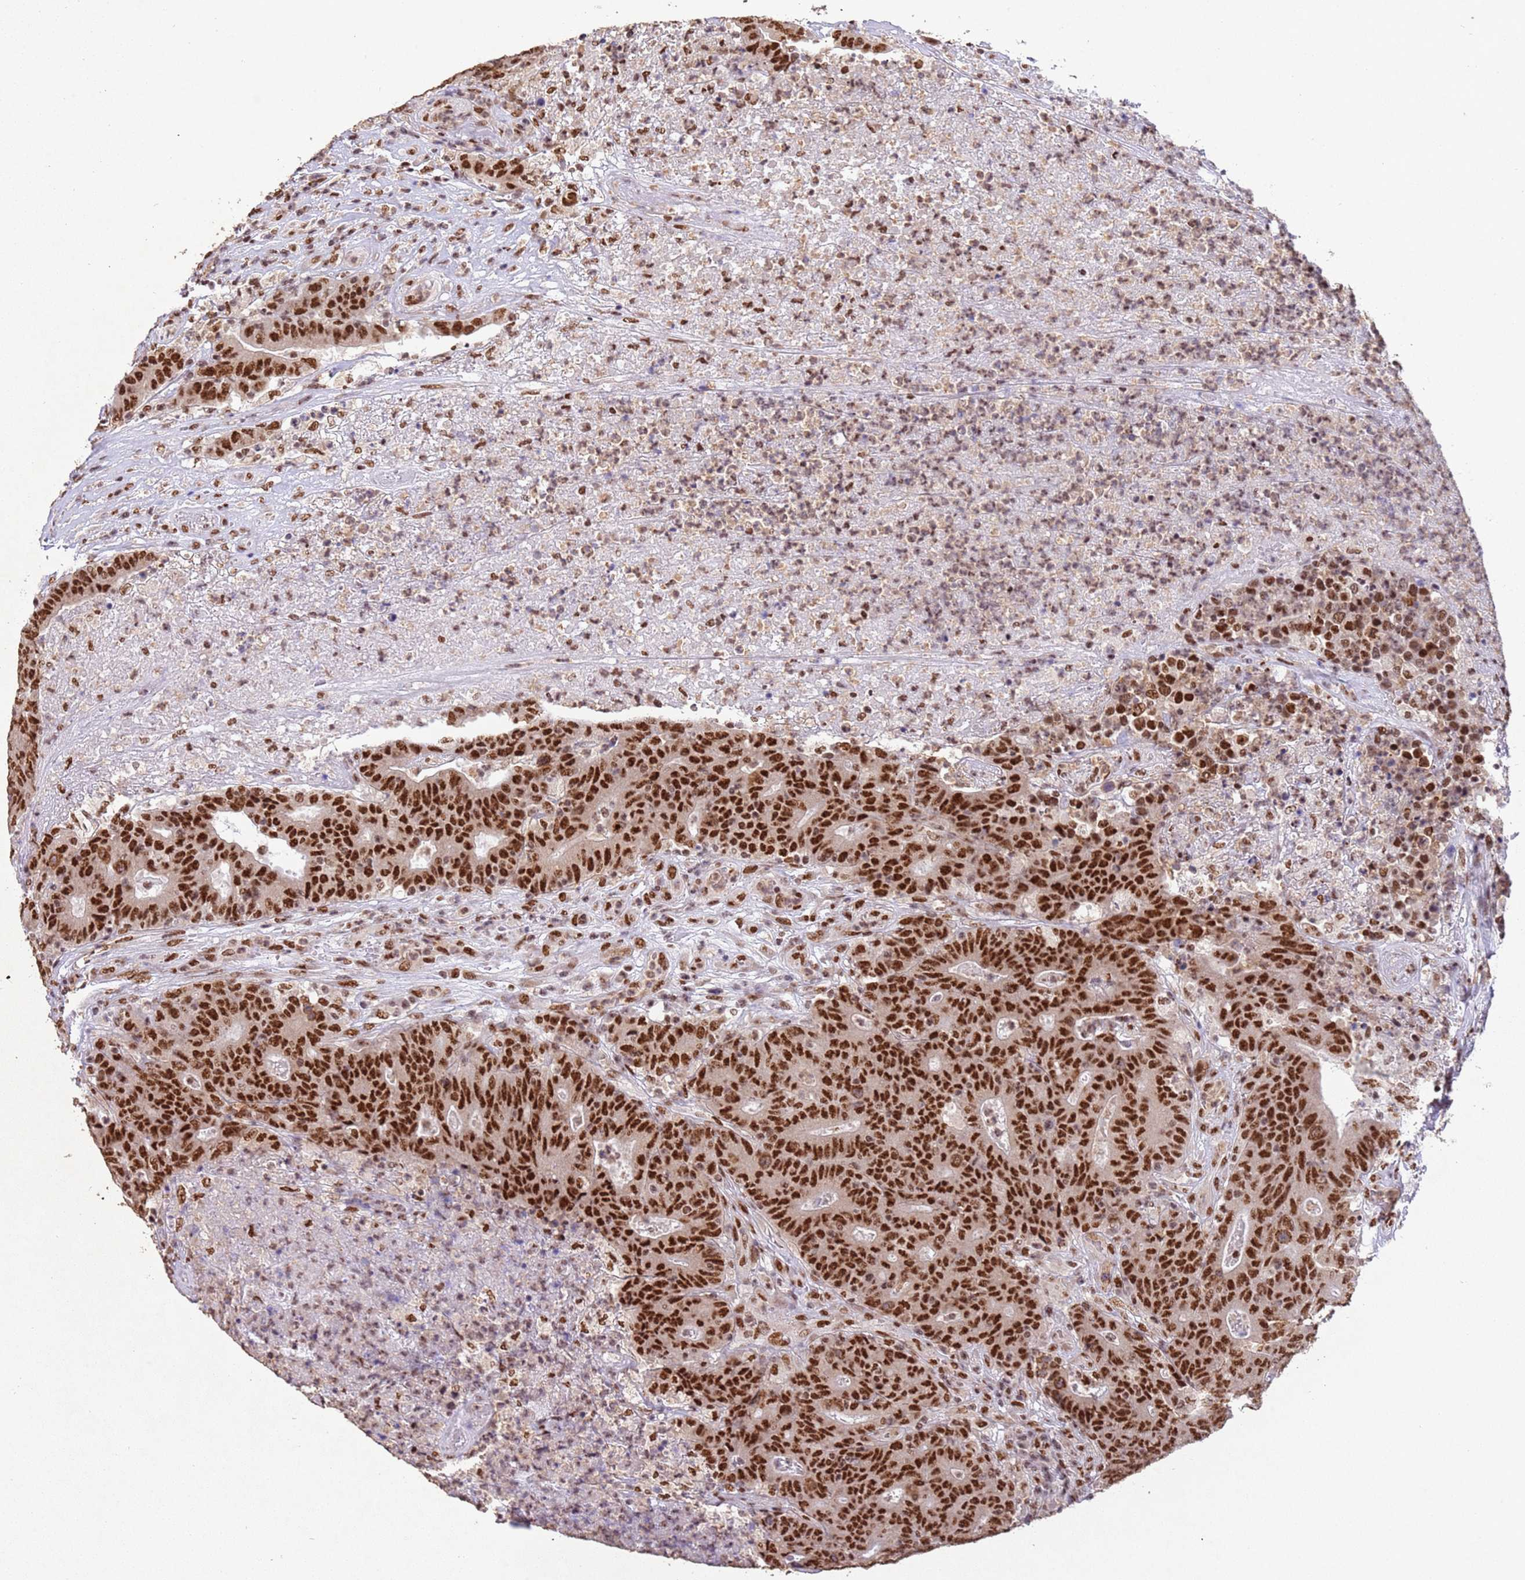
{"staining": {"intensity": "strong", "quantity": ">75%", "location": "nuclear"}, "tissue": "colorectal cancer", "cell_type": "Tumor cells", "image_type": "cancer", "snomed": [{"axis": "morphology", "description": "Adenocarcinoma, NOS"}, {"axis": "topography", "description": "Colon"}], "caption": "A high amount of strong nuclear expression is identified in about >75% of tumor cells in adenocarcinoma (colorectal) tissue.", "gene": "ESF1", "patient": {"sex": "female", "age": 75}}